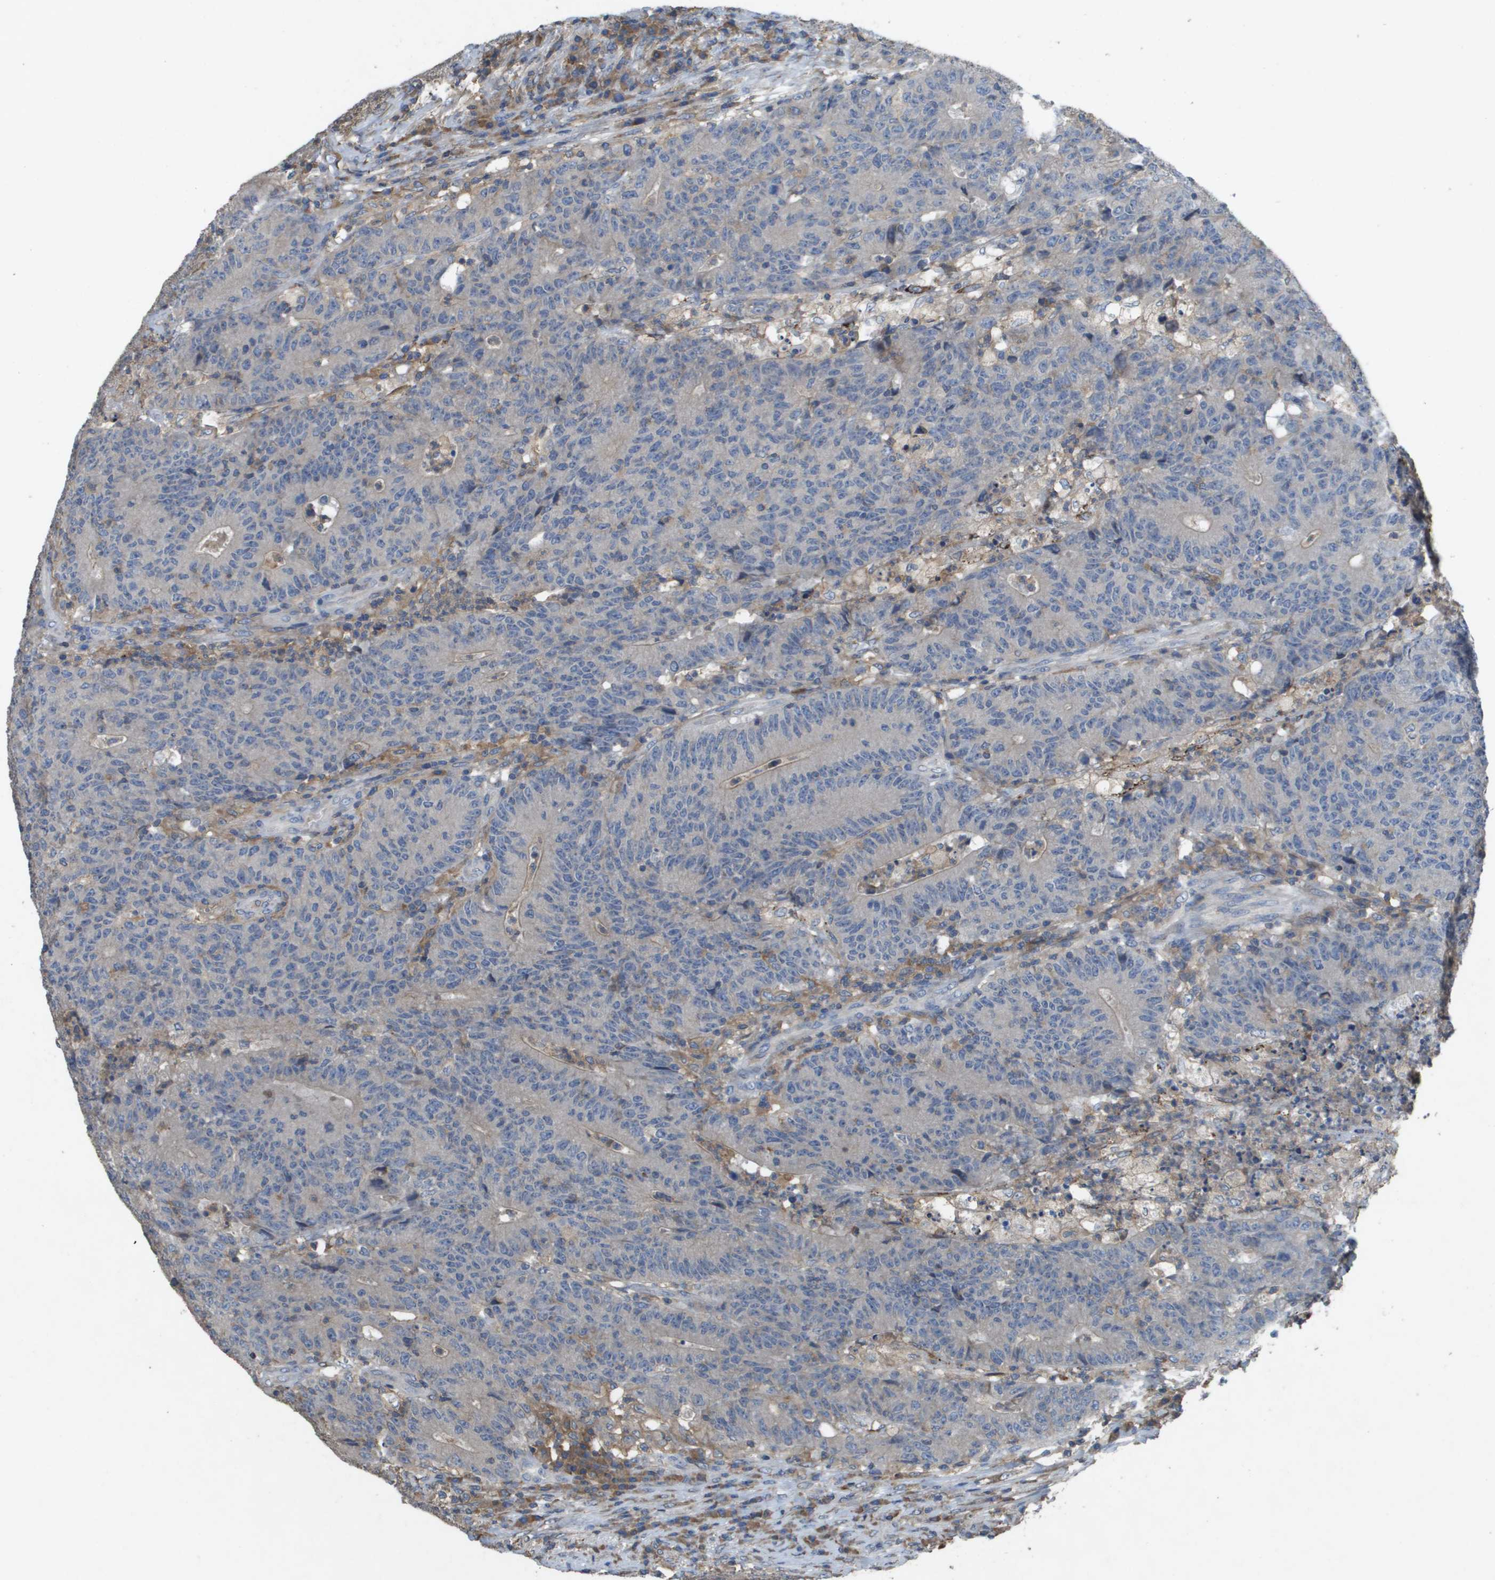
{"staining": {"intensity": "negative", "quantity": "none", "location": "none"}, "tissue": "colorectal cancer", "cell_type": "Tumor cells", "image_type": "cancer", "snomed": [{"axis": "morphology", "description": "Normal tissue, NOS"}, {"axis": "morphology", "description": "Adenocarcinoma, NOS"}, {"axis": "topography", "description": "Colon"}], "caption": "Tumor cells show no significant protein staining in colorectal adenocarcinoma.", "gene": "CLCA4", "patient": {"sex": "female", "age": 75}}